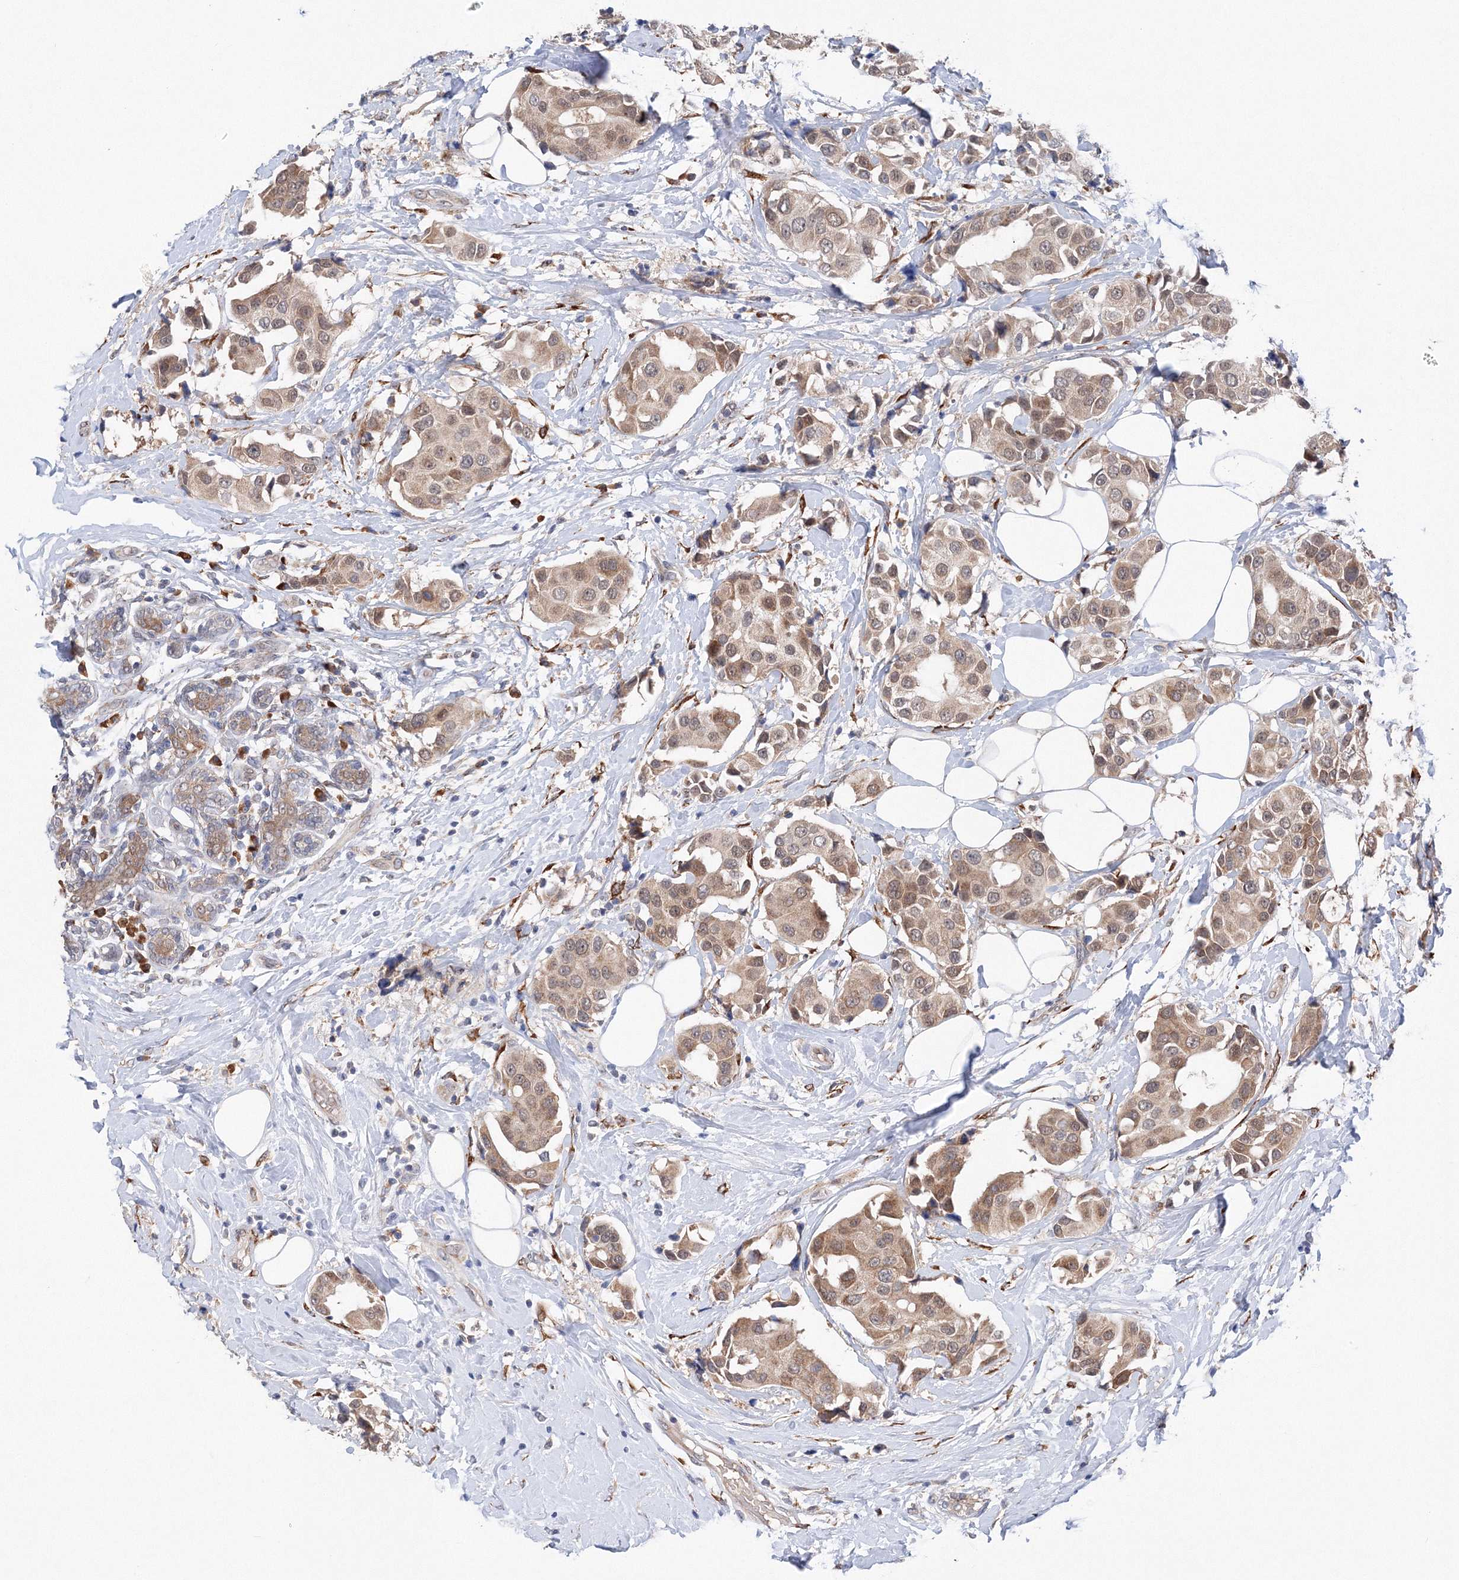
{"staining": {"intensity": "moderate", "quantity": ">75%", "location": "cytoplasmic/membranous"}, "tissue": "breast cancer", "cell_type": "Tumor cells", "image_type": "cancer", "snomed": [{"axis": "morphology", "description": "Normal tissue, NOS"}, {"axis": "morphology", "description": "Duct carcinoma"}, {"axis": "topography", "description": "Breast"}], "caption": "Human infiltrating ductal carcinoma (breast) stained with a brown dye demonstrates moderate cytoplasmic/membranous positive staining in about >75% of tumor cells.", "gene": "DIS3L2", "patient": {"sex": "female", "age": 39}}